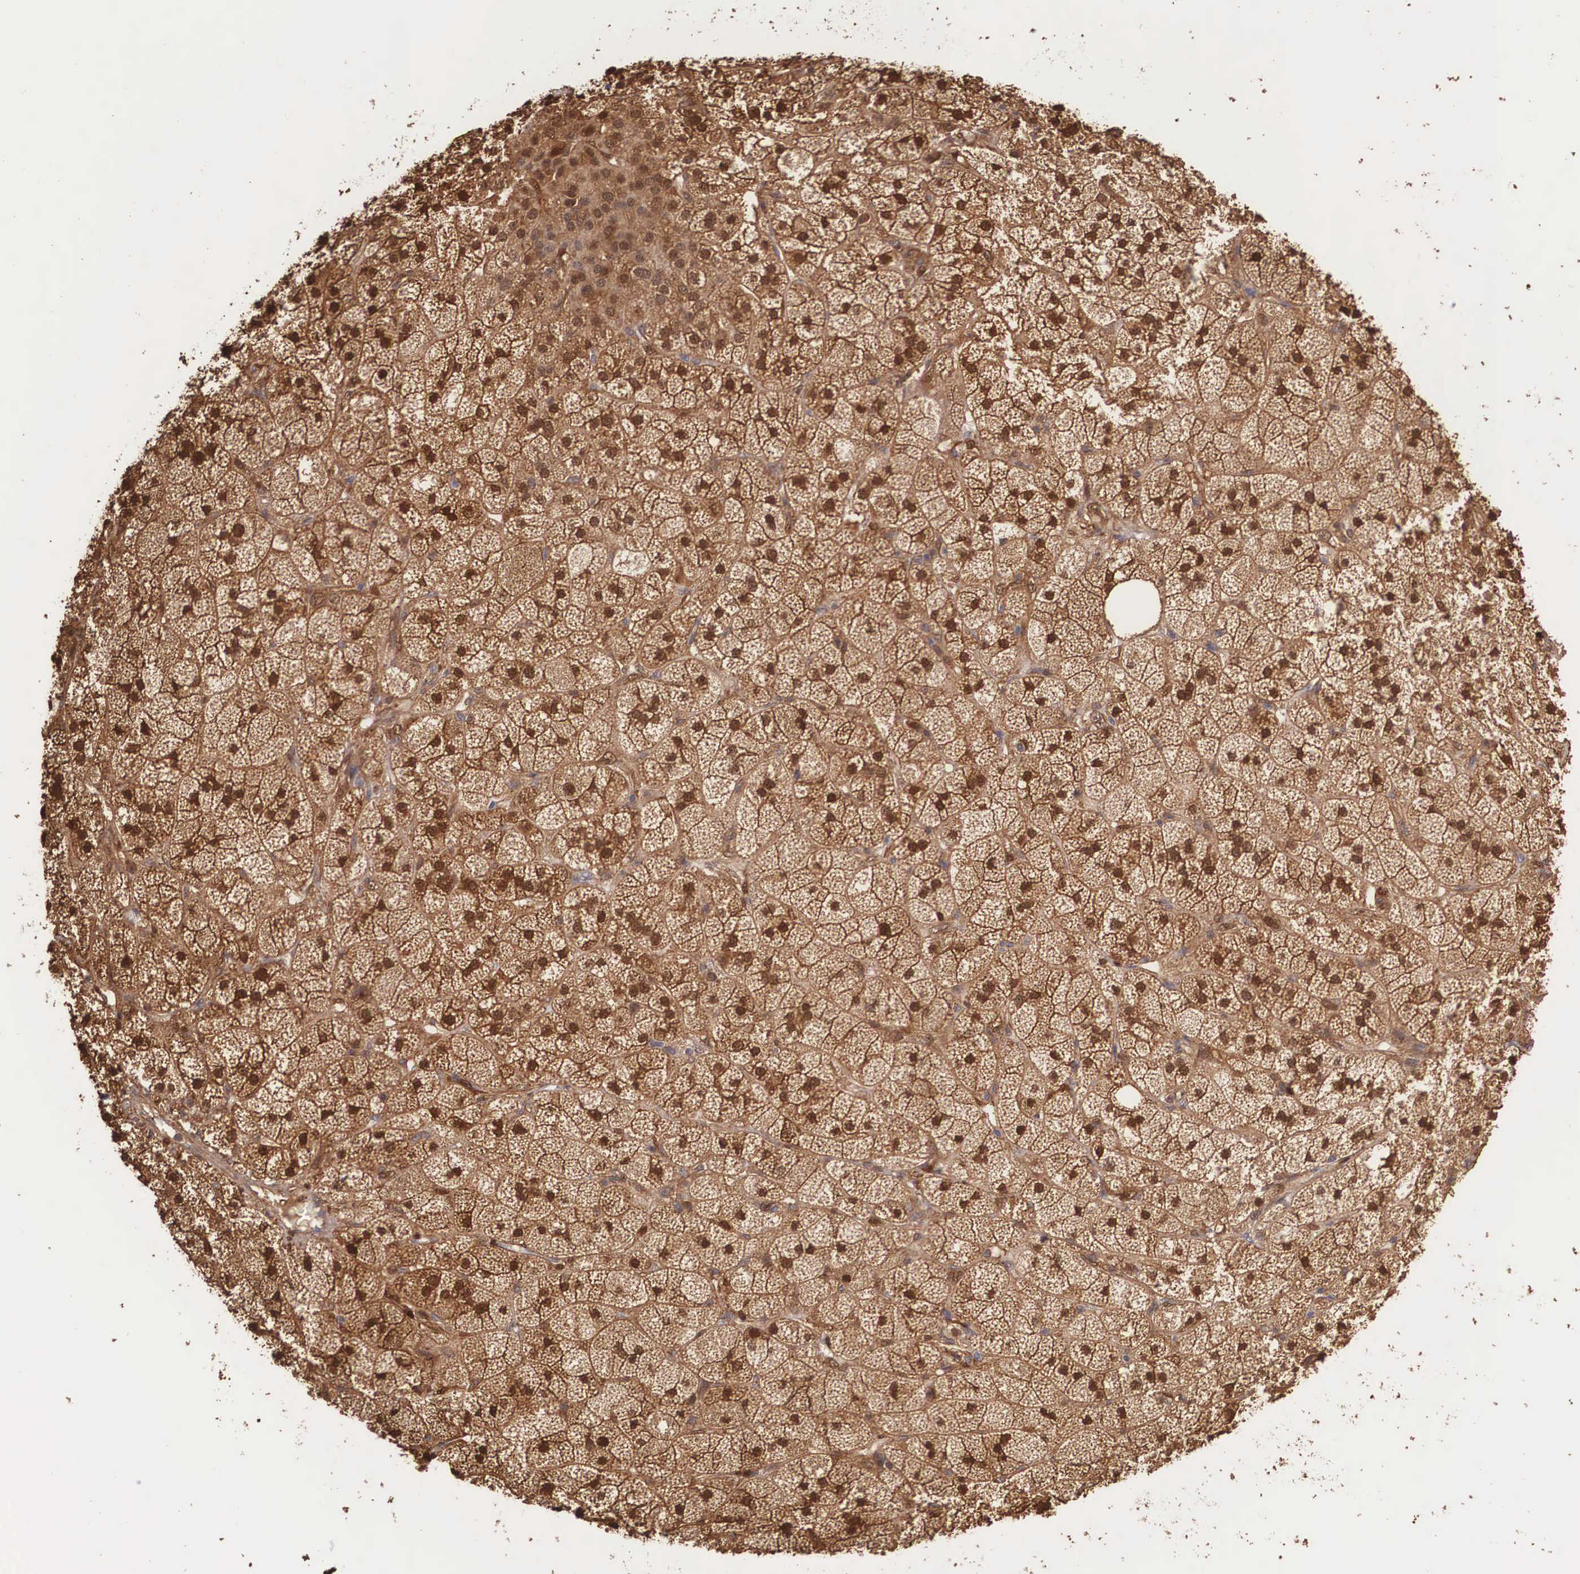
{"staining": {"intensity": "strong", "quantity": ">75%", "location": "cytoplasmic/membranous,nuclear"}, "tissue": "adrenal gland", "cell_type": "Glandular cells", "image_type": "normal", "snomed": [{"axis": "morphology", "description": "Normal tissue, NOS"}, {"axis": "topography", "description": "Adrenal gland"}], "caption": "Glandular cells display high levels of strong cytoplasmic/membranous,nuclear staining in approximately >75% of cells in benign human adrenal gland. The staining was performed using DAB (3,3'-diaminobenzidine) to visualize the protein expression in brown, while the nuclei were stained in blue with hematoxylin (Magnification: 20x).", "gene": "LGALS1", "patient": {"sex": "female", "age": 60}}